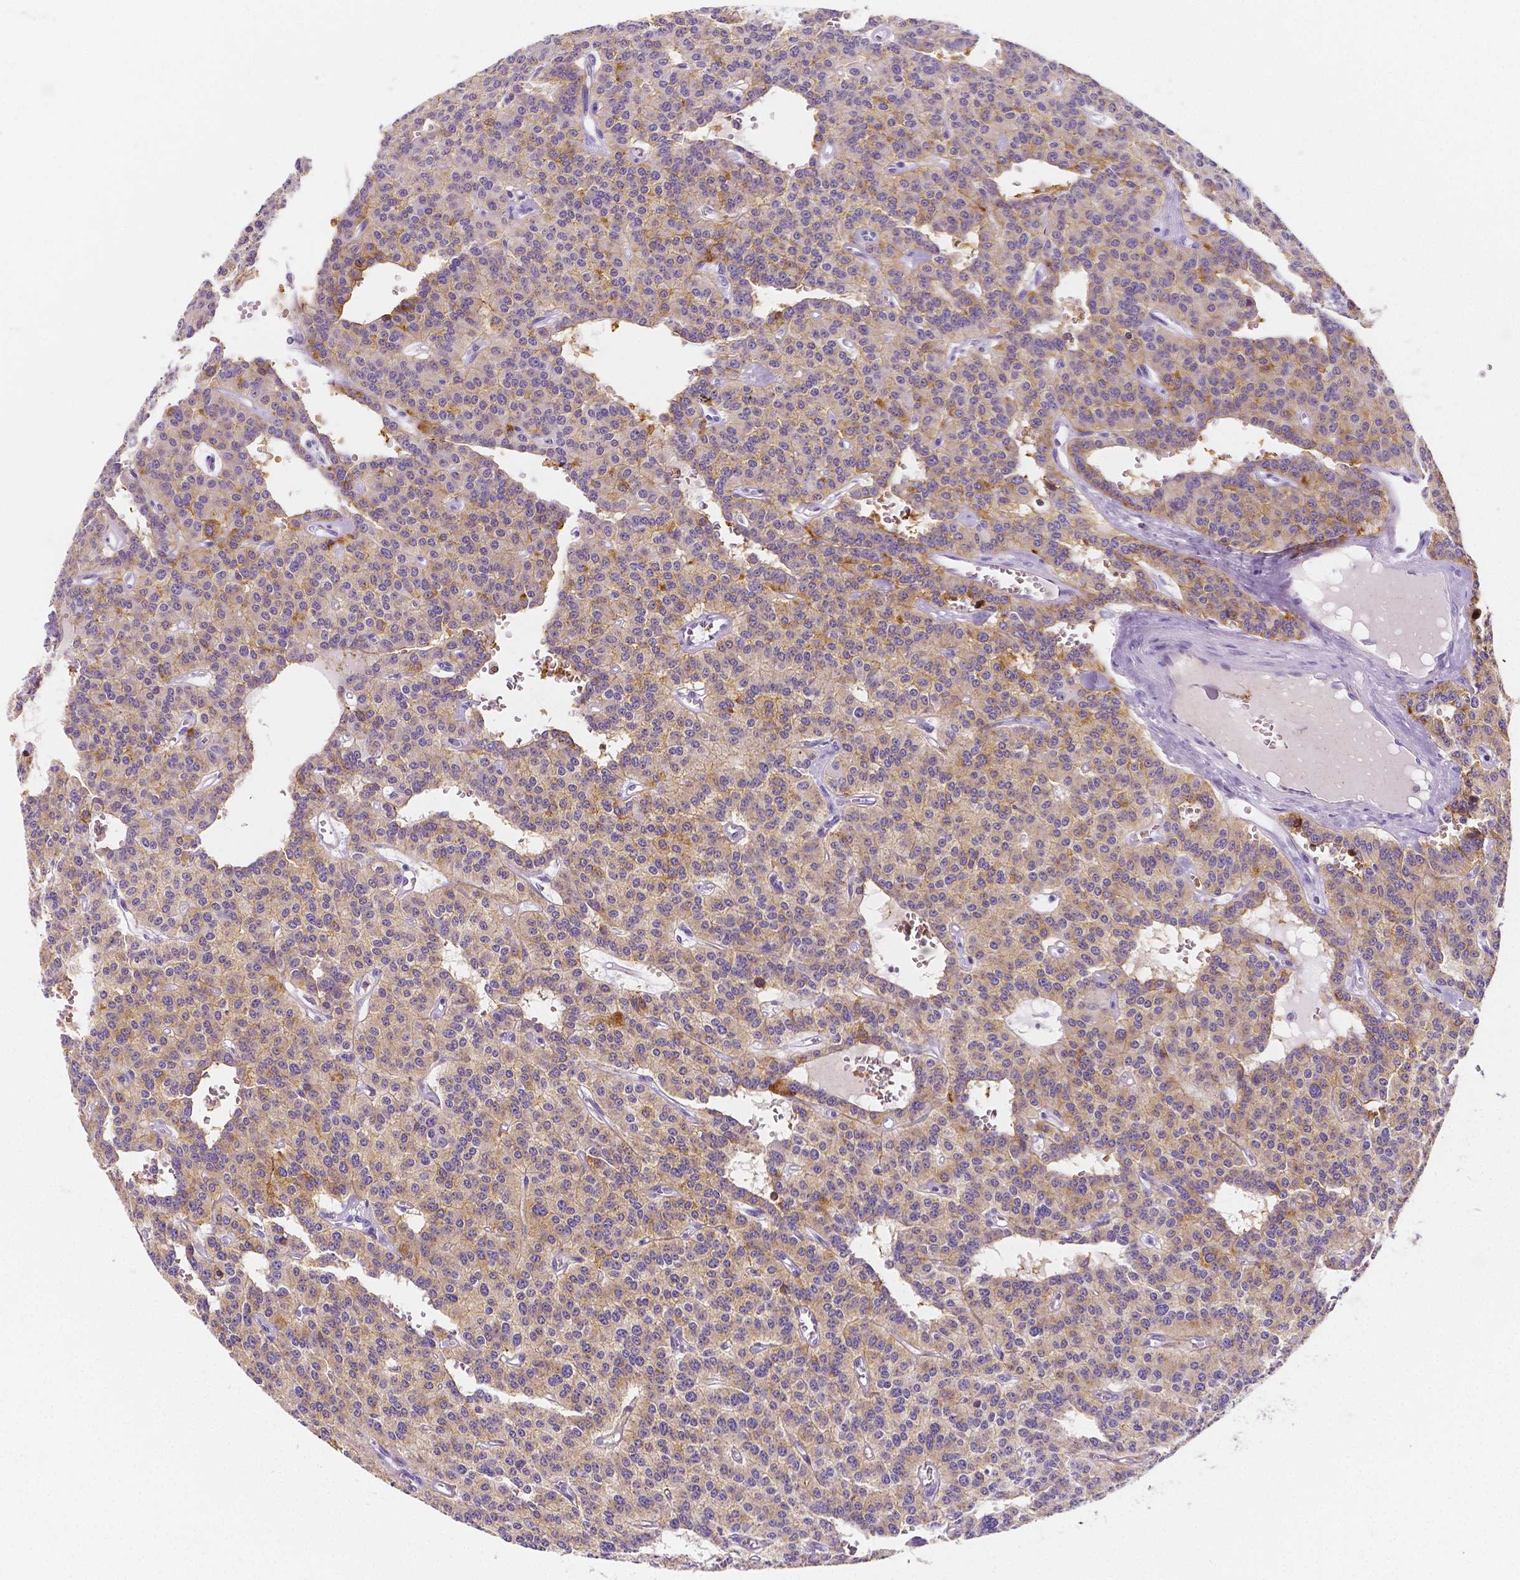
{"staining": {"intensity": "weak", "quantity": "25%-75%", "location": "cytoplasmic/membranous"}, "tissue": "carcinoid", "cell_type": "Tumor cells", "image_type": "cancer", "snomed": [{"axis": "morphology", "description": "Carcinoid, malignant, NOS"}, {"axis": "topography", "description": "Lung"}], "caption": "Human carcinoid stained for a protein (brown) shows weak cytoplasmic/membranous positive staining in about 25%-75% of tumor cells.", "gene": "GABRD", "patient": {"sex": "female", "age": 71}}